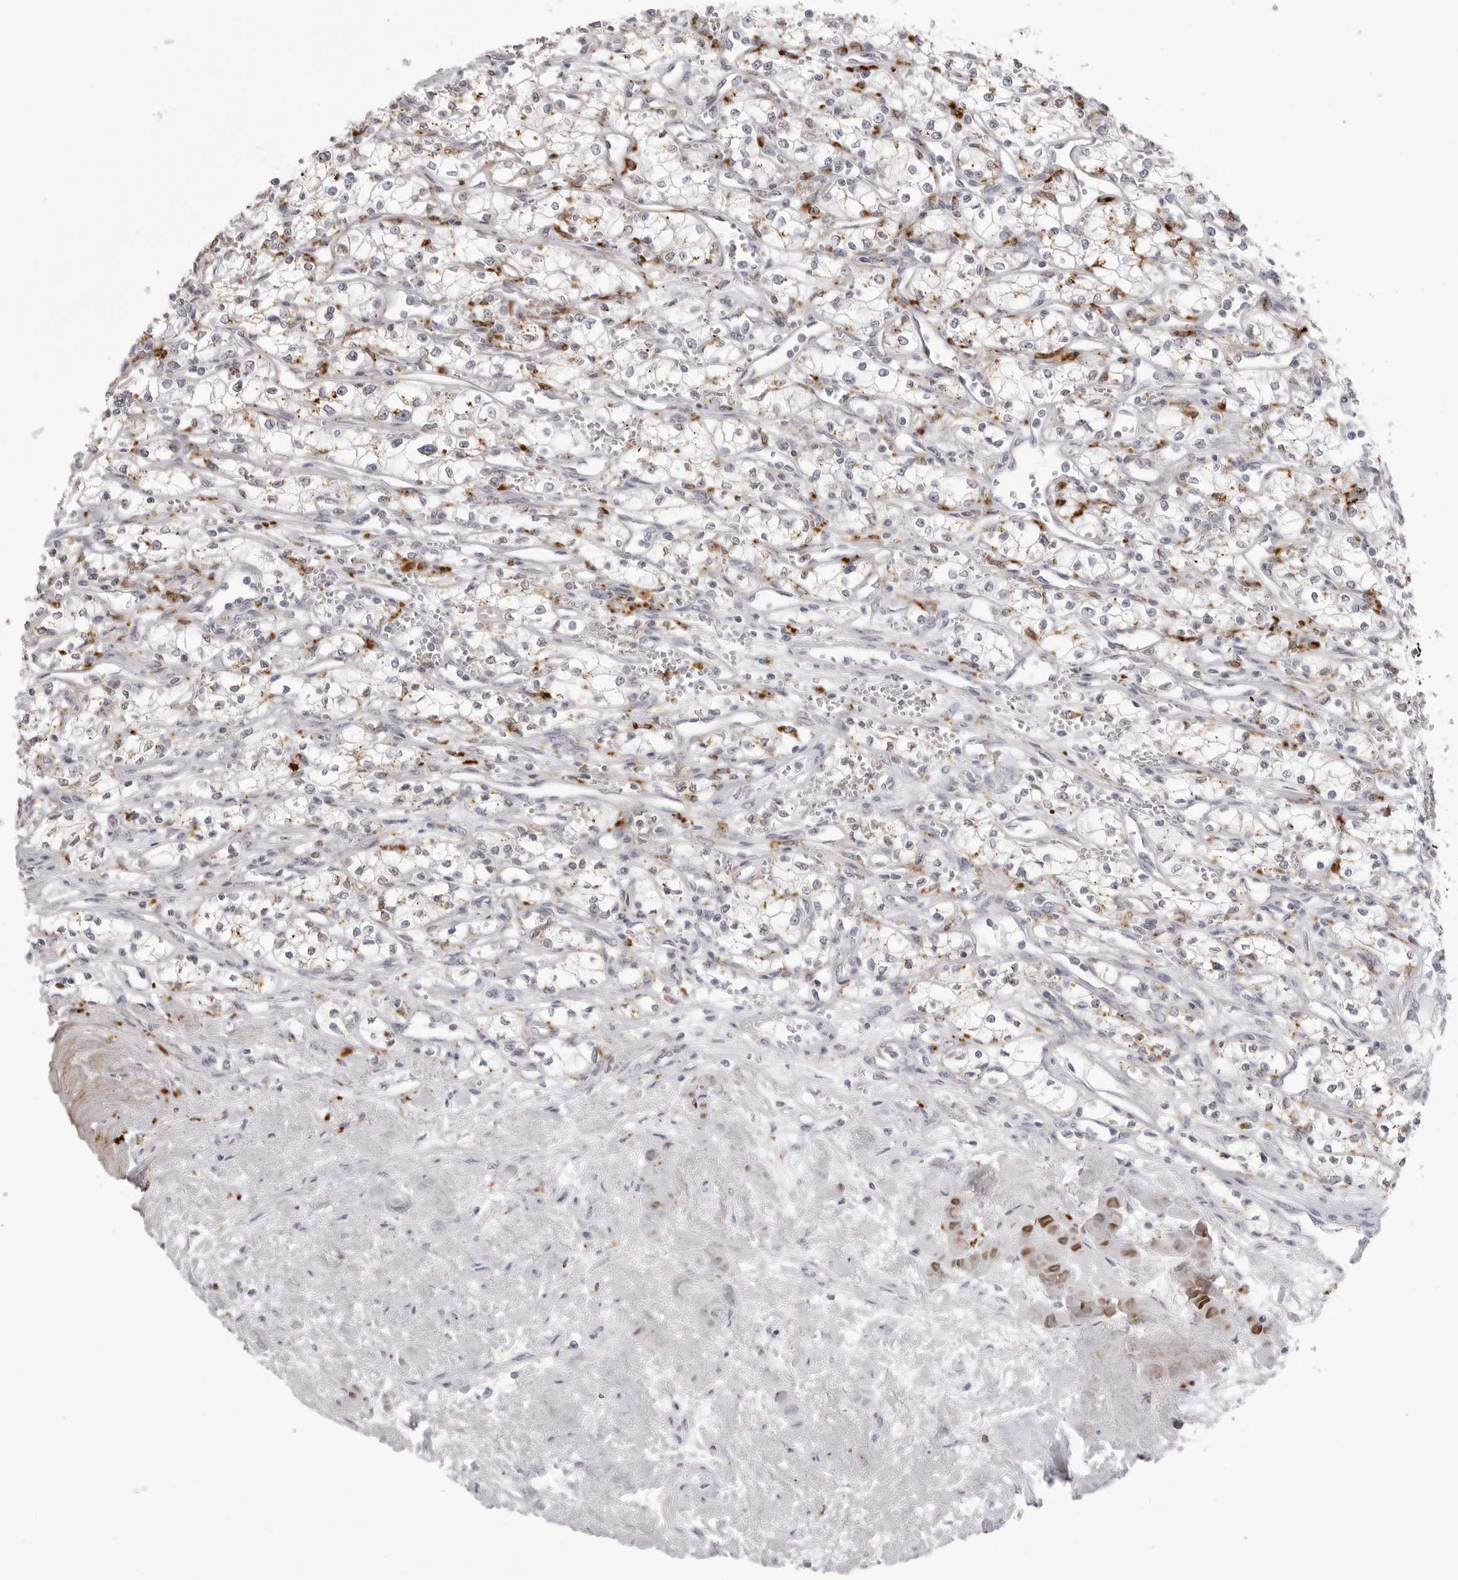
{"staining": {"intensity": "weak", "quantity": "<25%", "location": "cytoplasmic/membranous"}, "tissue": "renal cancer", "cell_type": "Tumor cells", "image_type": "cancer", "snomed": [{"axis": "morphology", "description": "Adenocarcinoma, NOS"}, {"axis": "topography", "description": "Kidney"}], "caption": "The micrograph exhibits no staining of tumor cells in renal adenocarcinoma.", "gene": "IL25", "patient": {"sex": "male", "age": 59}}